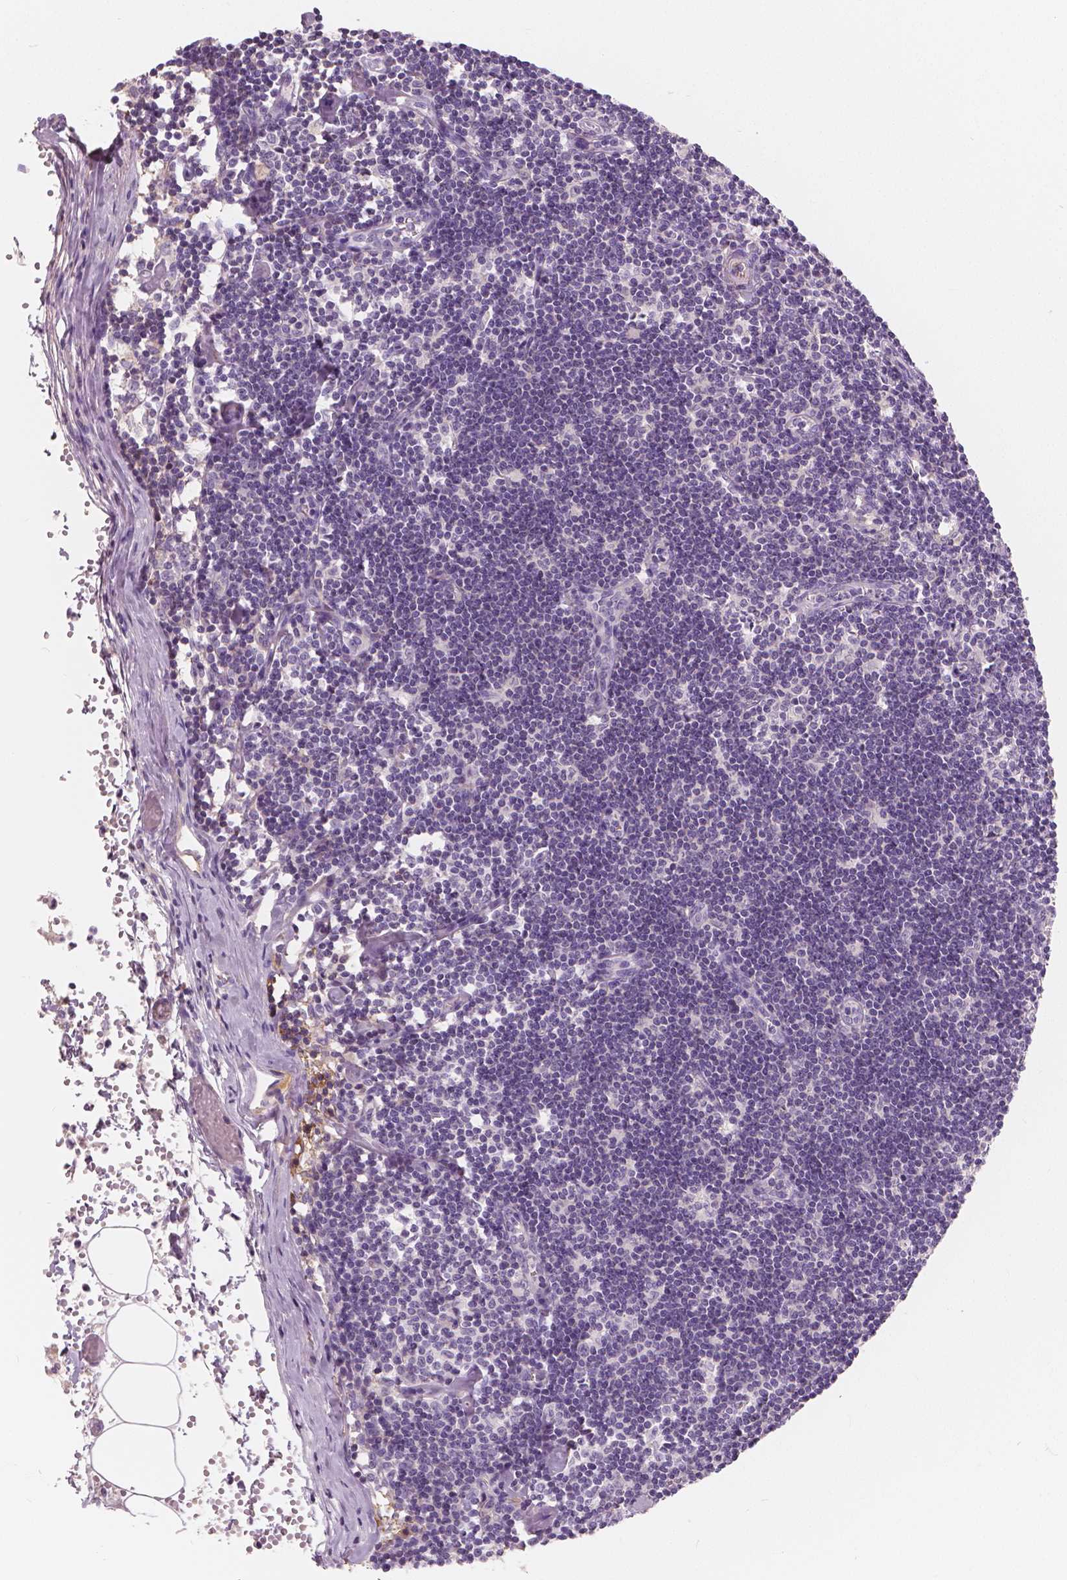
{"staining": {"intensity": "negative", "quantity": "none", "location": "none"}, "tissue": "lymph node", "cell_type": "Germinal center cells", "image_type": "normal", "snomed": [{"axis": "morphology", "description": "Normal tissue, NOS"}, {"axis": "topography", "description": "Lymph node"}], "caption": "Immunohistochemical staining of benign lymph node reveals no significant positivity in germinal center cells. The staining is performed using DAB (3,3'-diaminobenzidine) brown chromogen with nuclei counter-stained in using hematoxylin.", "gene": "APOA4", "patient": {"sex": "female", "age": 42}}